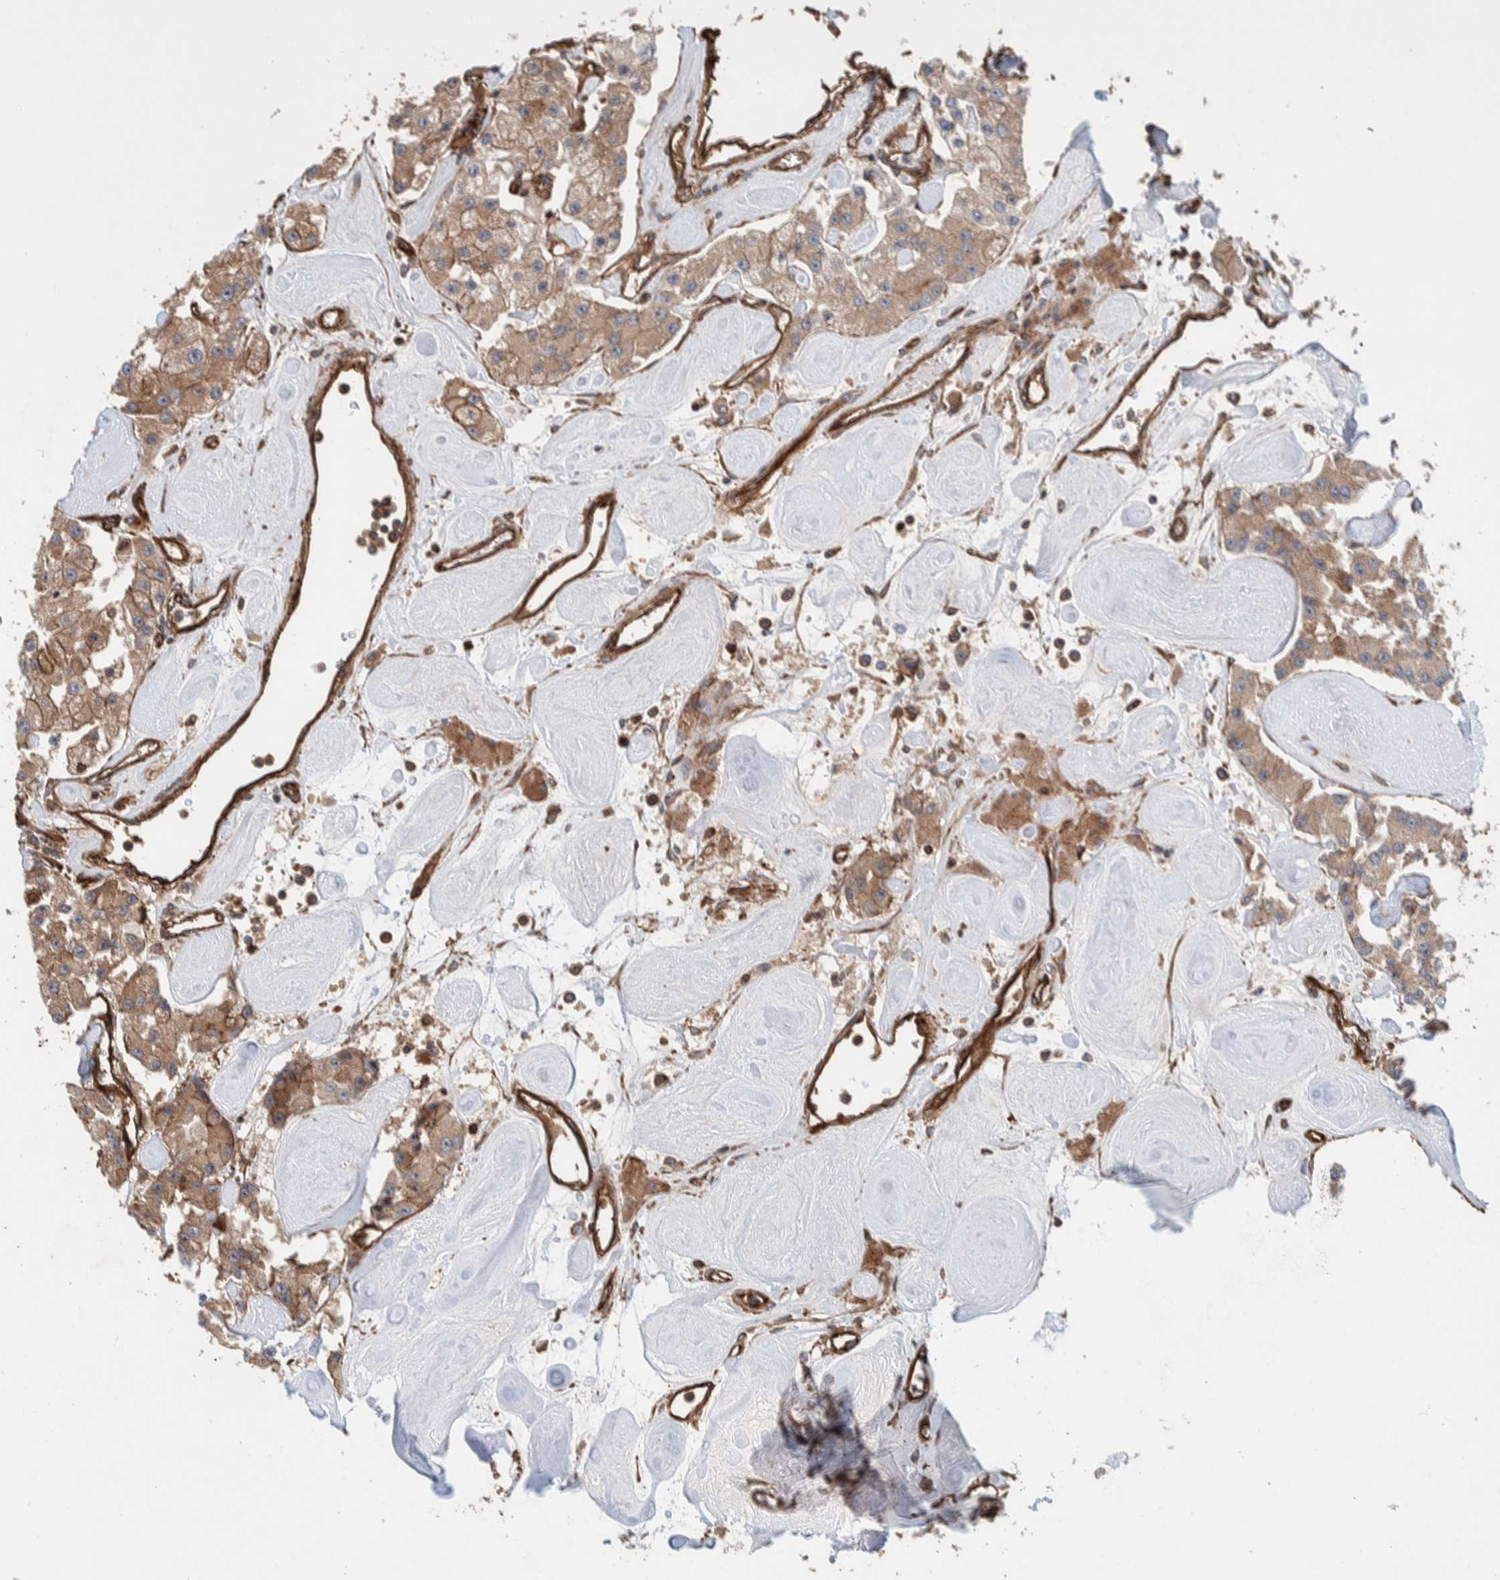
{"staining": {"intensity": "weak", "quantity": ">75%", "location": "cytoplasmic/membranous"}, "tissue": "carcinoid", "cell_type": "Tumor cells", "image_type": "cancer", "snomed": [{"axis": "morphology", "description": "Carcinoid, malignant, NOS"}, {"axis": "topography", "description": "Pancreas"}], "caption": "Tumor cells display low levels of weak cytoplasmic/membranous expression in approximately >75% of cells in carcinoid (malignant). (DAB (3,3'-diaminobenzidine) IHC with brightfield microscopy, high magnification).", "gene": "PKD1L1", "patient": {"sex": "male", "age": 41}}